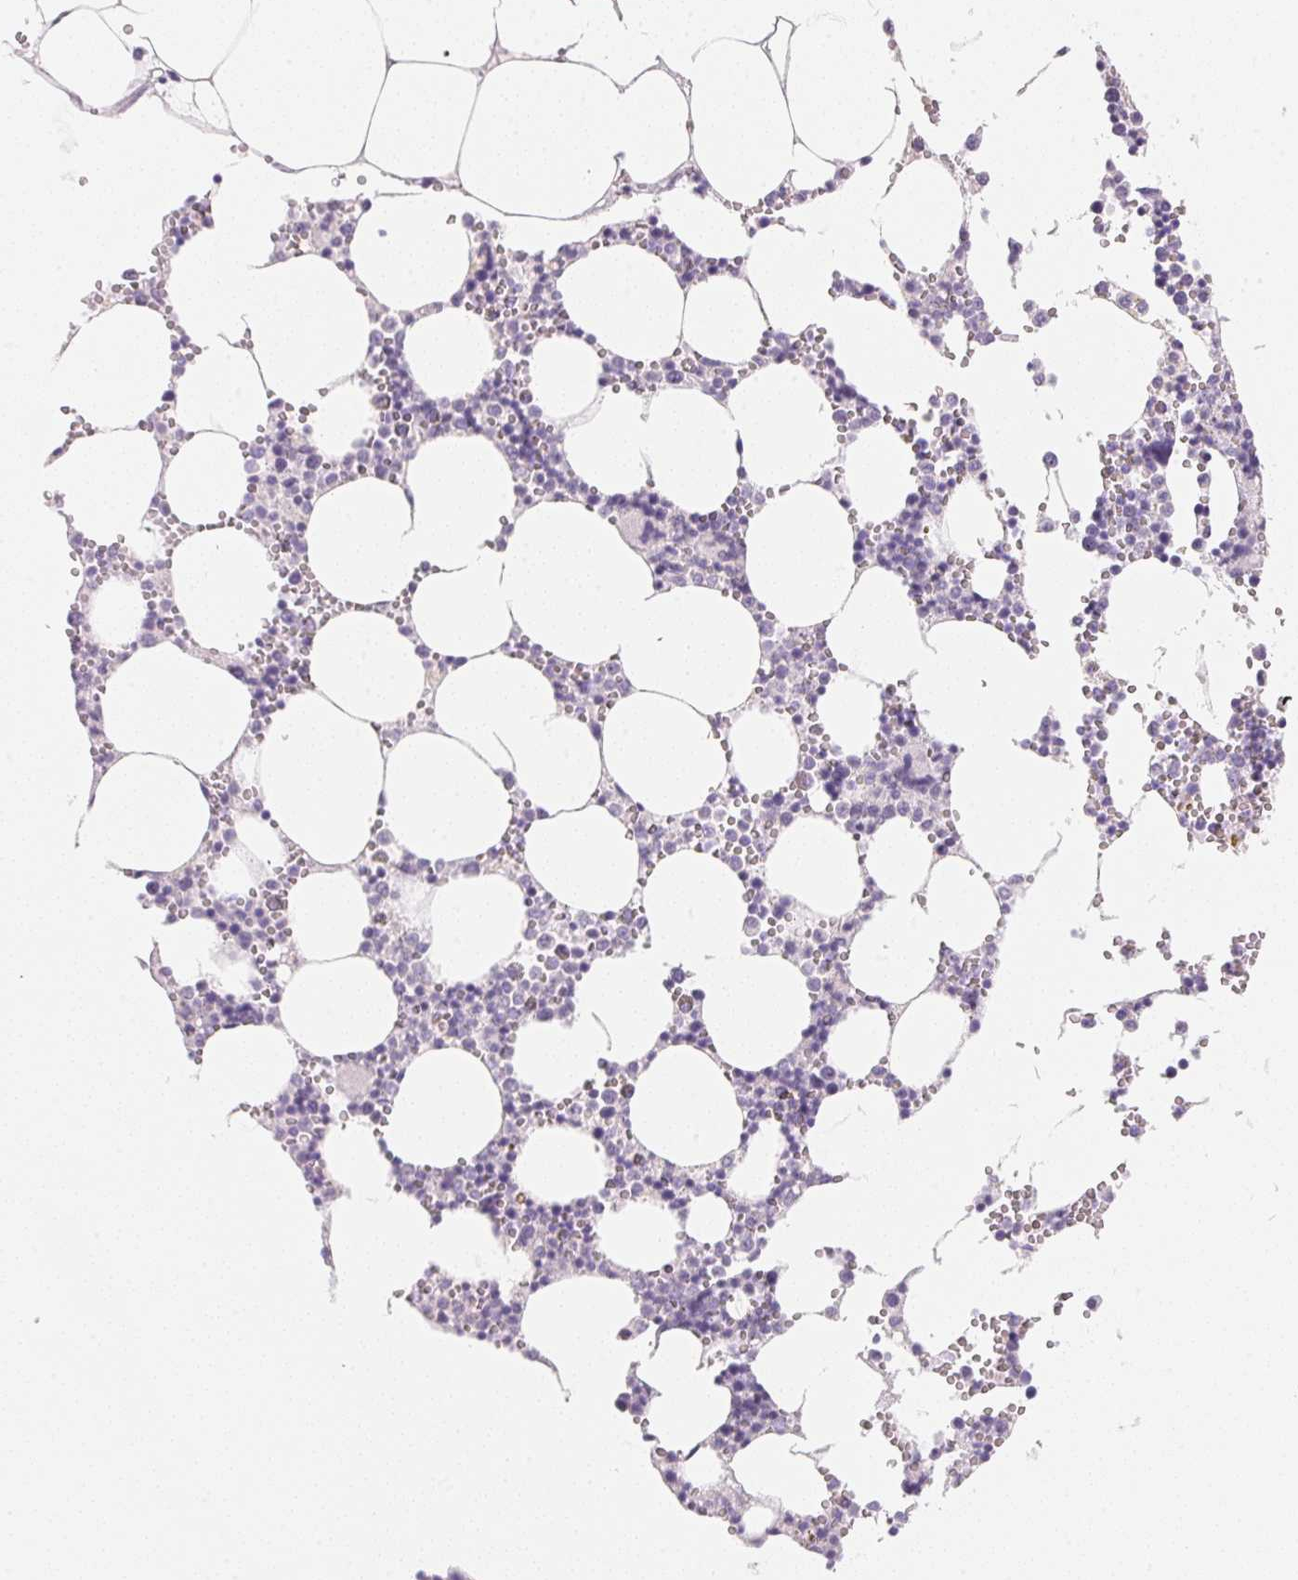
{"staining": {"intensity": "negative", "quantity": "none", "location": "none"}, "tissue": "bone marrow", "cell_type": "Hematopoietic cells", "image_type": "normal", "snomed": [{"axis": "morphology", "description": "Normal tissue, NOS"}, {"axis": "topography", "description": "Bone marrow"}], "caption": "Bone marrow stained for a protein using immunohistochemistry reveals no expression hematopoietic cells.", "gene": "ACP3", "patient": {"sex": "male", "age": 54}}